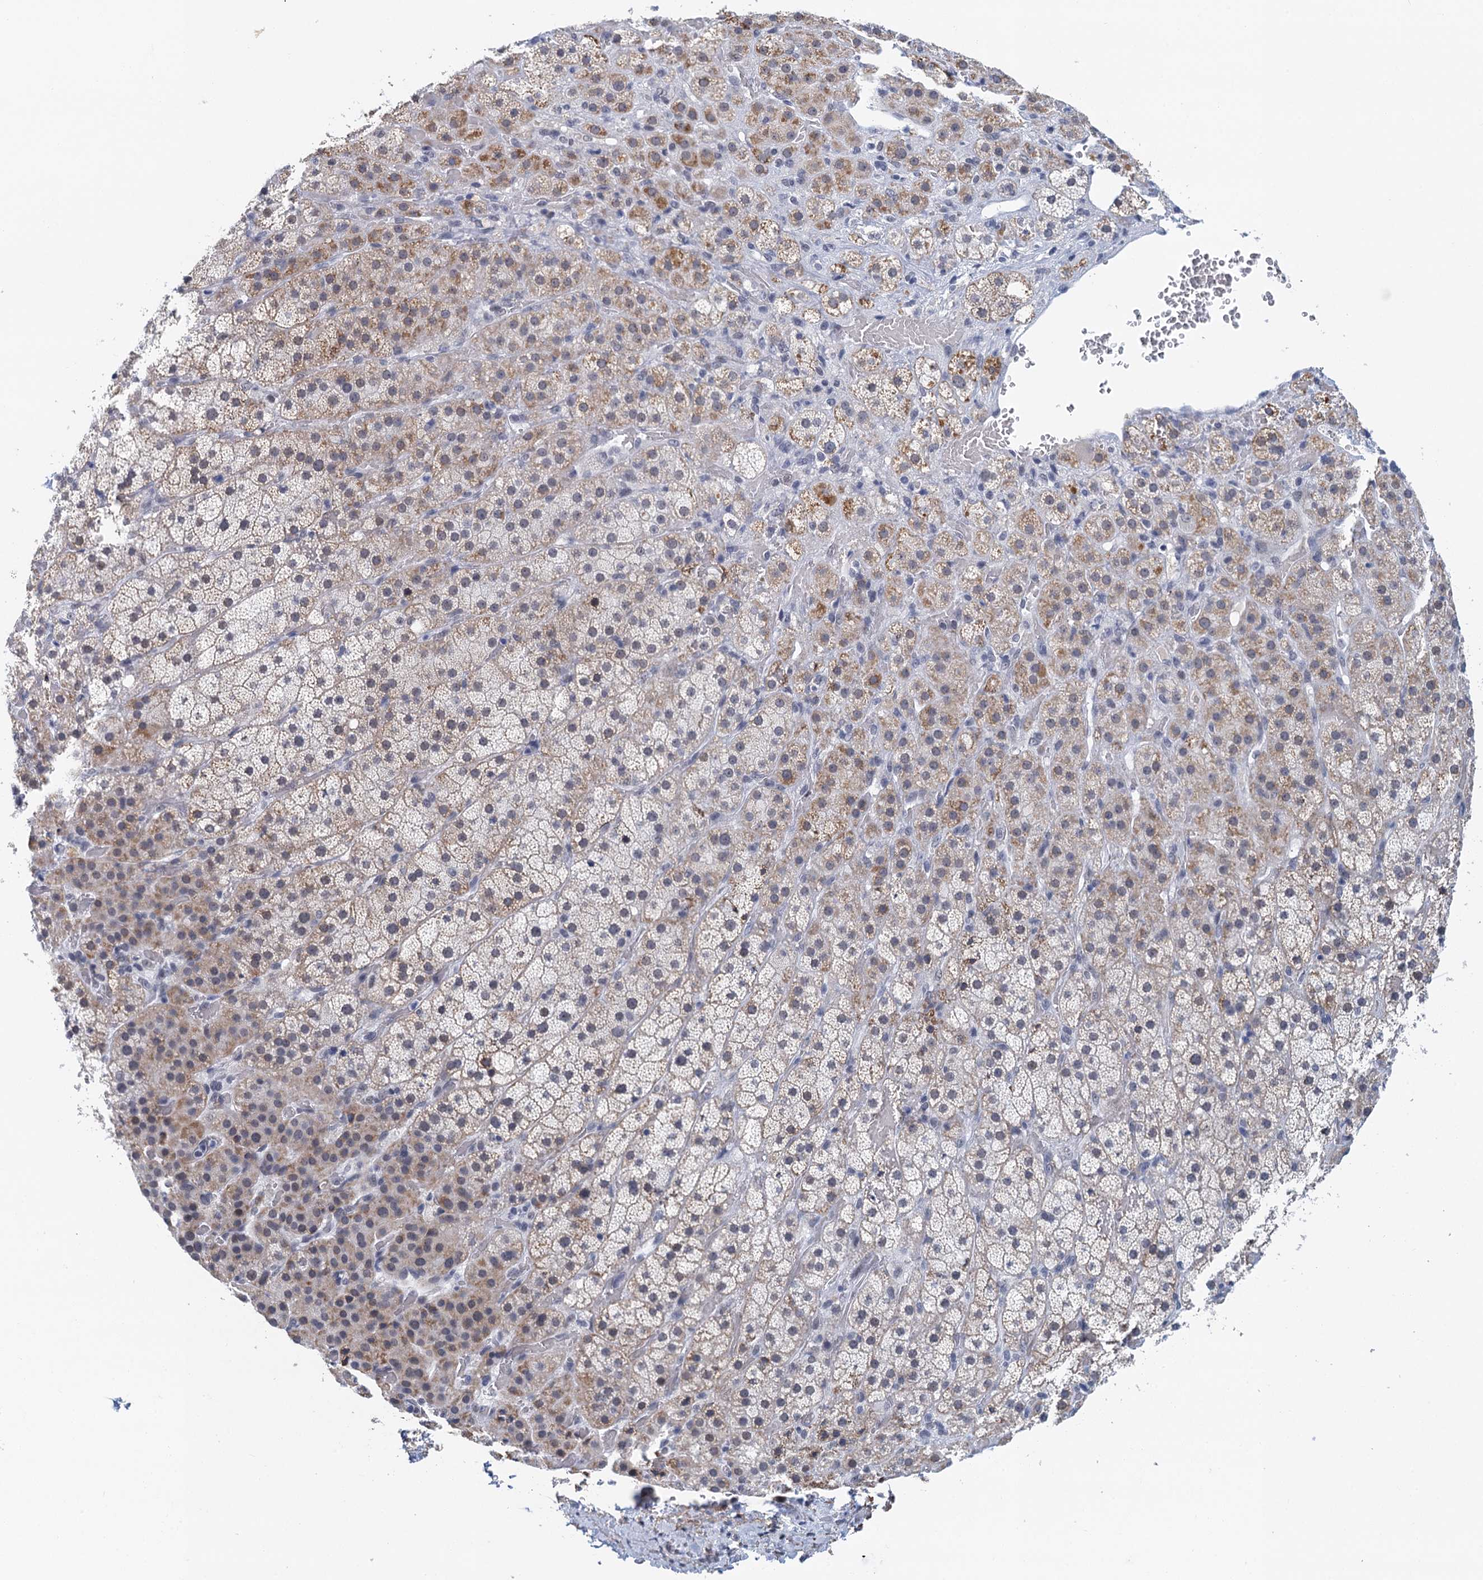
{"staining": {"intensity": "moderate", "quantity": "25%-75%", "location": "cytoplasmic/membranous"}, "tissue": "adrenal gland", "cell_type": "Glandular cells", "image_type": "normal", "snomed": [{"axis": "morphology", "description": "Normal tissue, NOS"}, {"axis": "topography", "description": "Adrenal gland"}], "caption": "Adrenal gland stained with DAB (3,3'-diaminobenzidine) immunohistochemistry (IHC) demonstrates medium levels of moderate cytoplasmic/membranous staining in approximately 25%-75% of glandular cells.", "gene": "EPS8L1", "patient": {"sex": "male", "age": 57}}